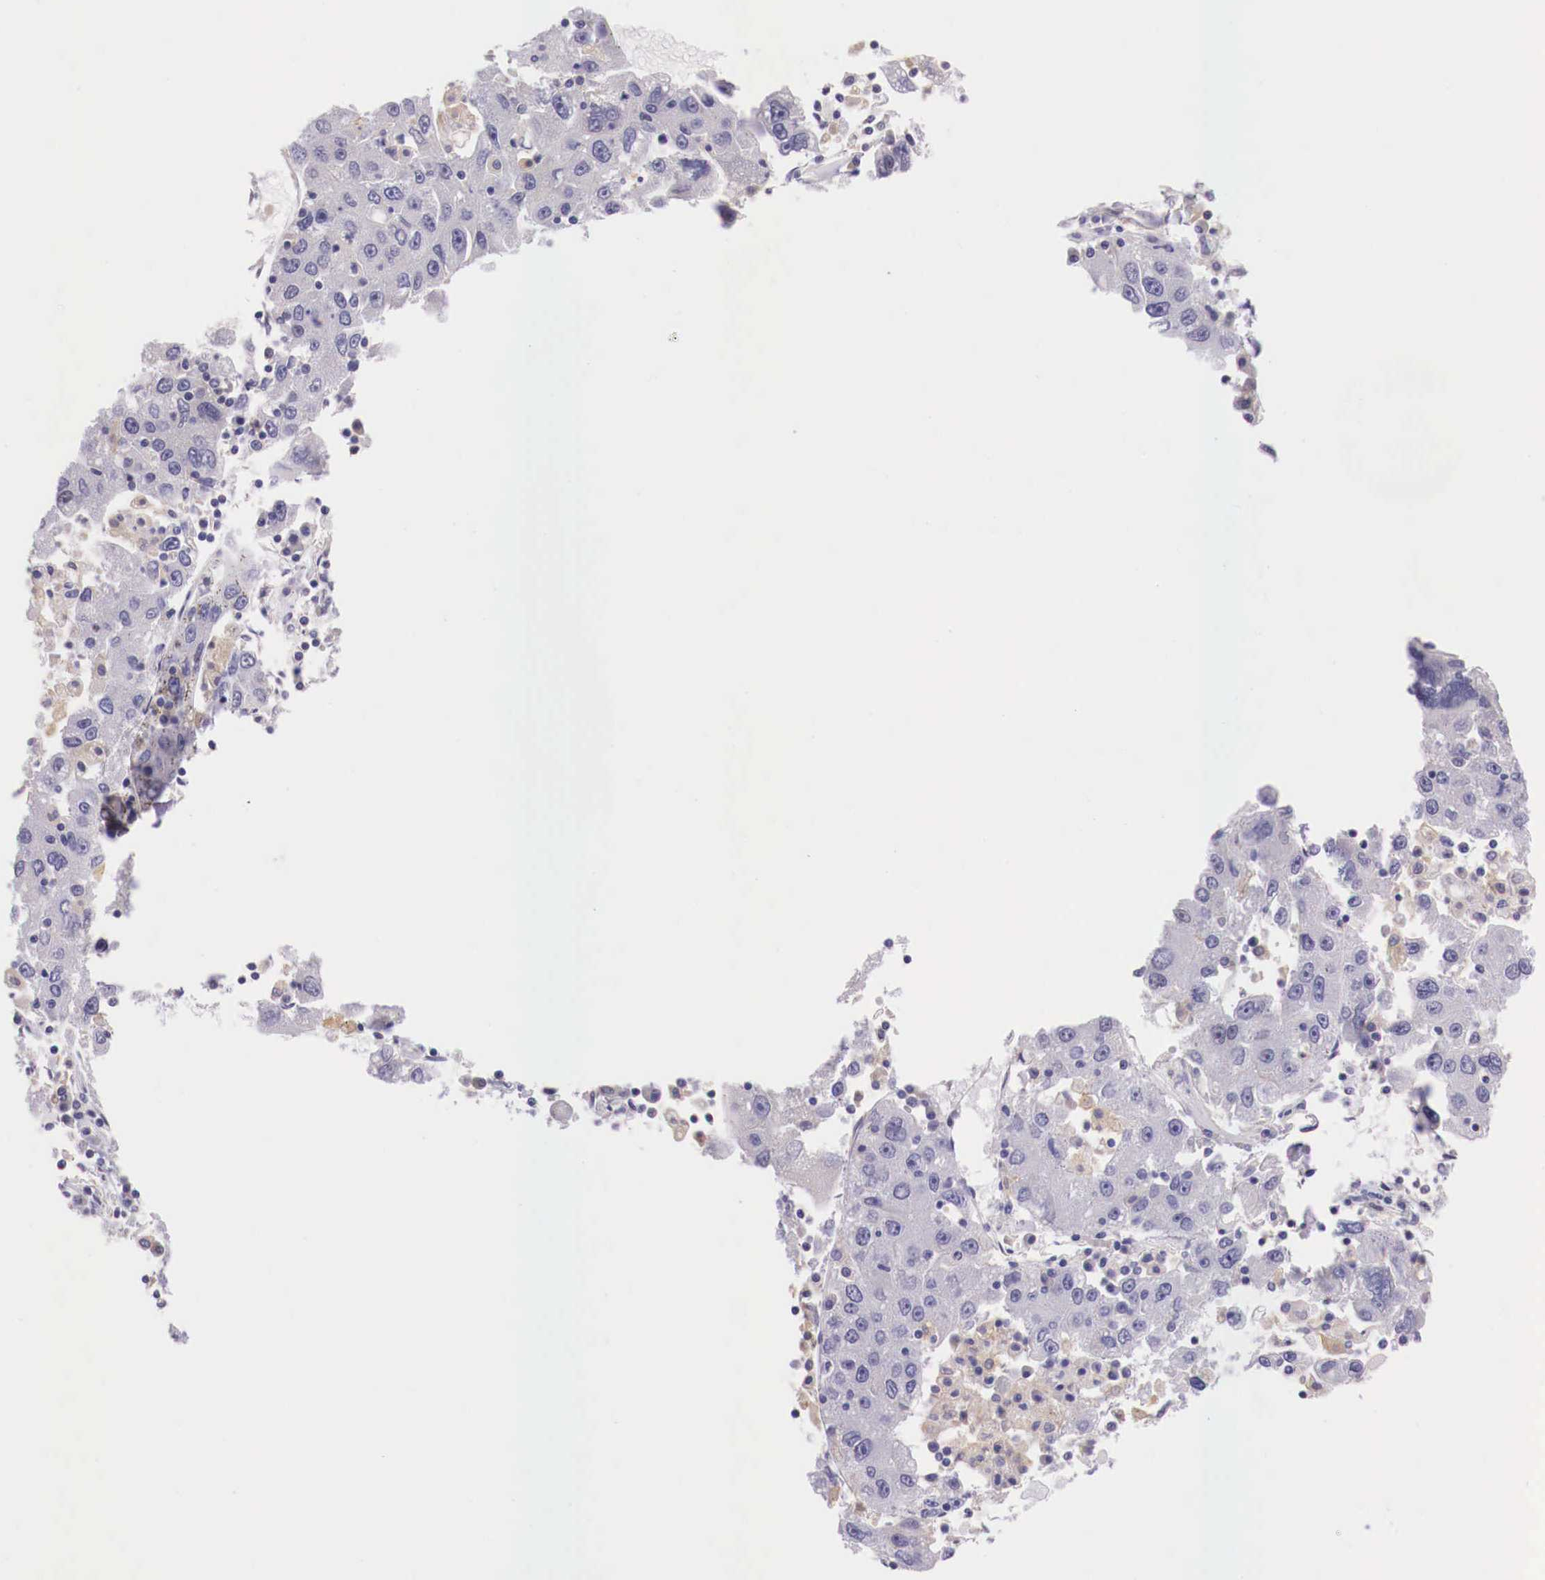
{"staining": {"intensity": "negative", "quantity": "none", "location": "none"}, "tissue": "liver cancer", "cell_type": "Tumor cells", "image_type": "cancer", "snomed": [{"axis": "morphology", "description": "Carcinoma, Hepatocellular, NOS"}, {"axis": "topography", "description": "Liver"}], "caption": "High magnification brightfield microscopy of liver cancer stained with DAB (3,3'-diaminobenzidine) (brown) and counterstained with hematoxylin (blue): tumor cells show no significant expression. (DAB immunohistochemistry (IHC) with hematoxylin counter stain).", "gene": "GRIPAP1", "patient": {"sex": "male", "age": 49}}